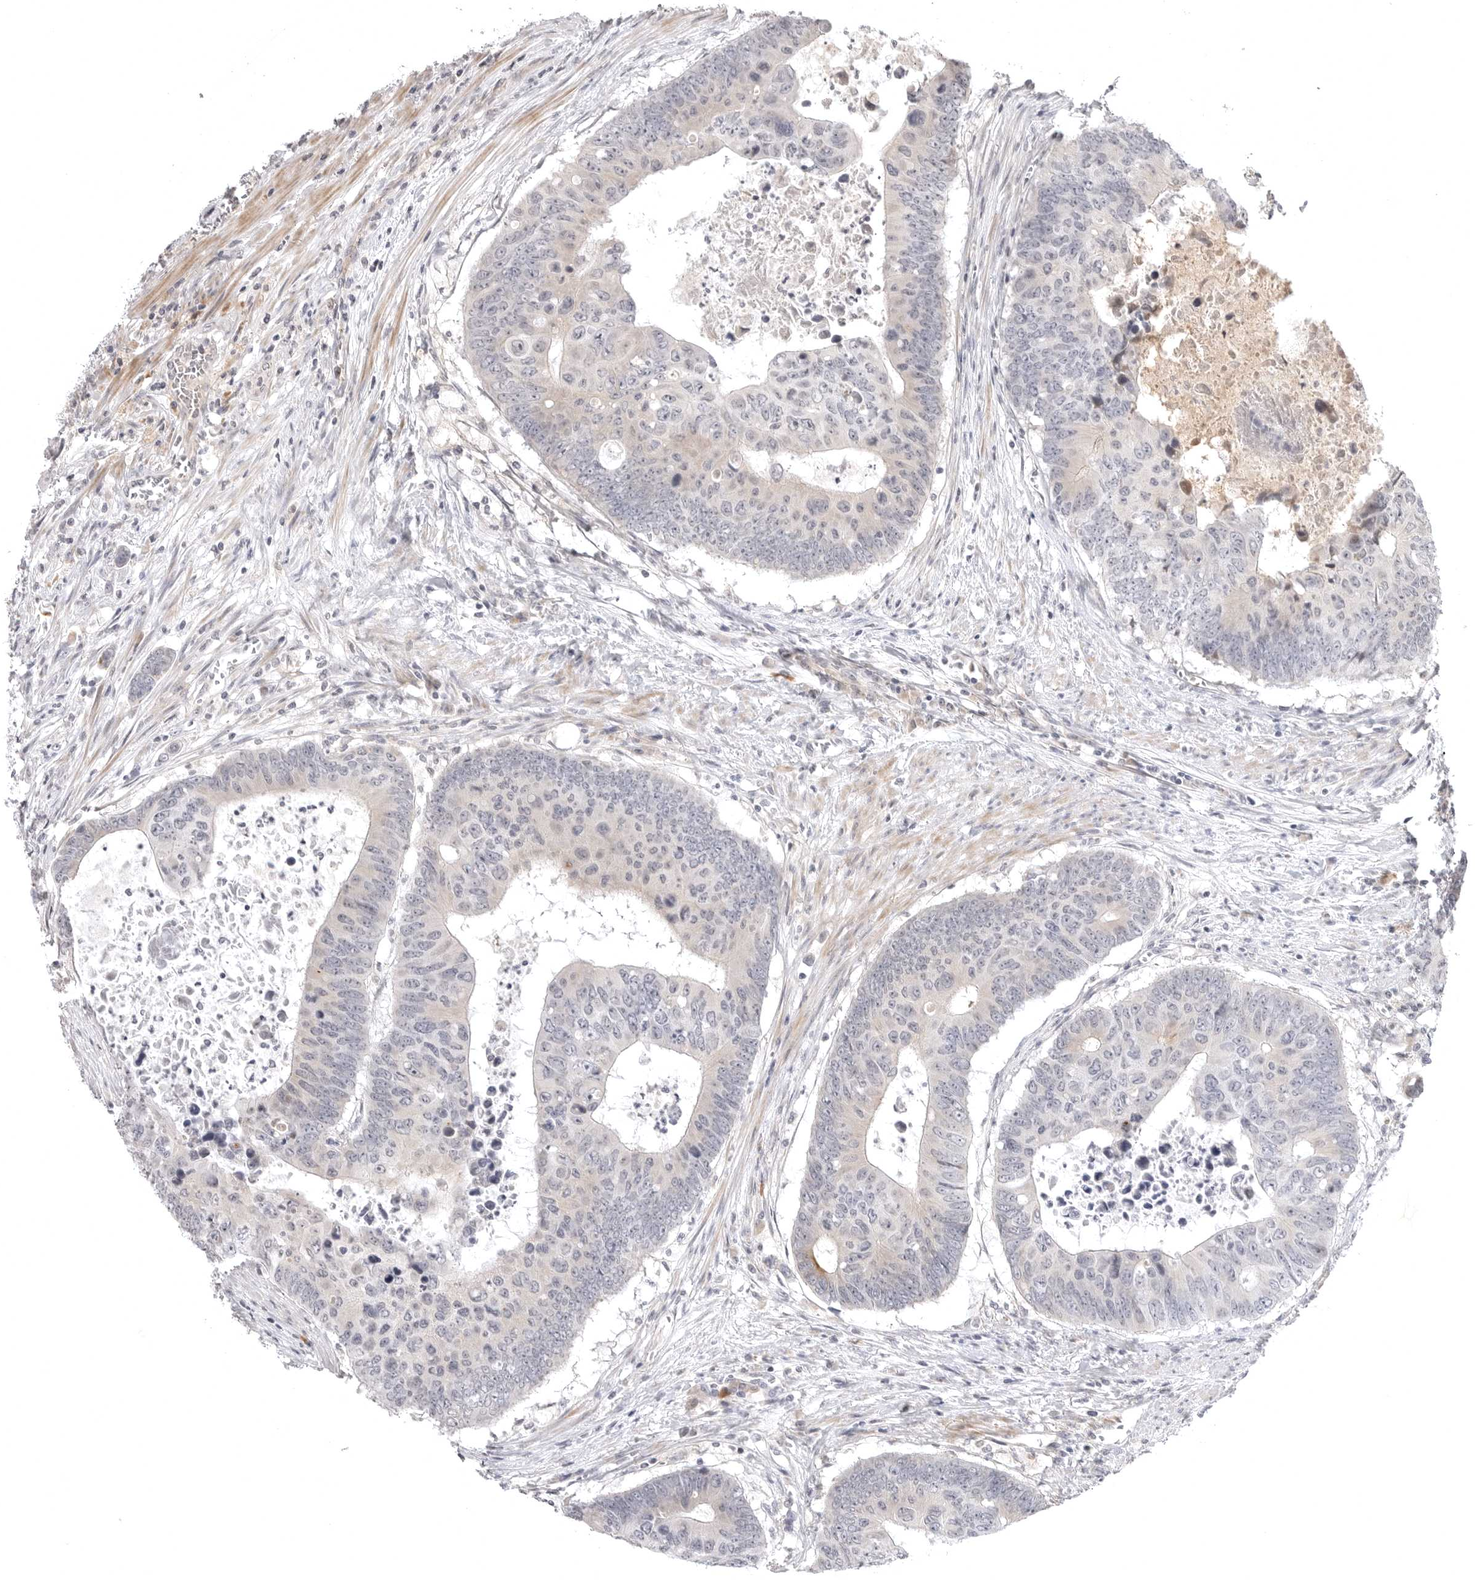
{"staining": {"intensity": "negative", "quantity": "none", "location": "none"}, "tissue": "colorectal cancer", "cell_type": "Tumor cells", "image_type": "cancer", "snomed": [{"axis": "morphology", "description": "Adenocarcinoma, NOS"}, {"axis": "topography", "description": "Colon"}], "caption": "Immunohistochemistry (IHC) of adenocarcinoma (colorectal) demonstrates no expression in tumor cells.", "gene": "CD300LD", "patient": {"sex": "male", "age": 87}}